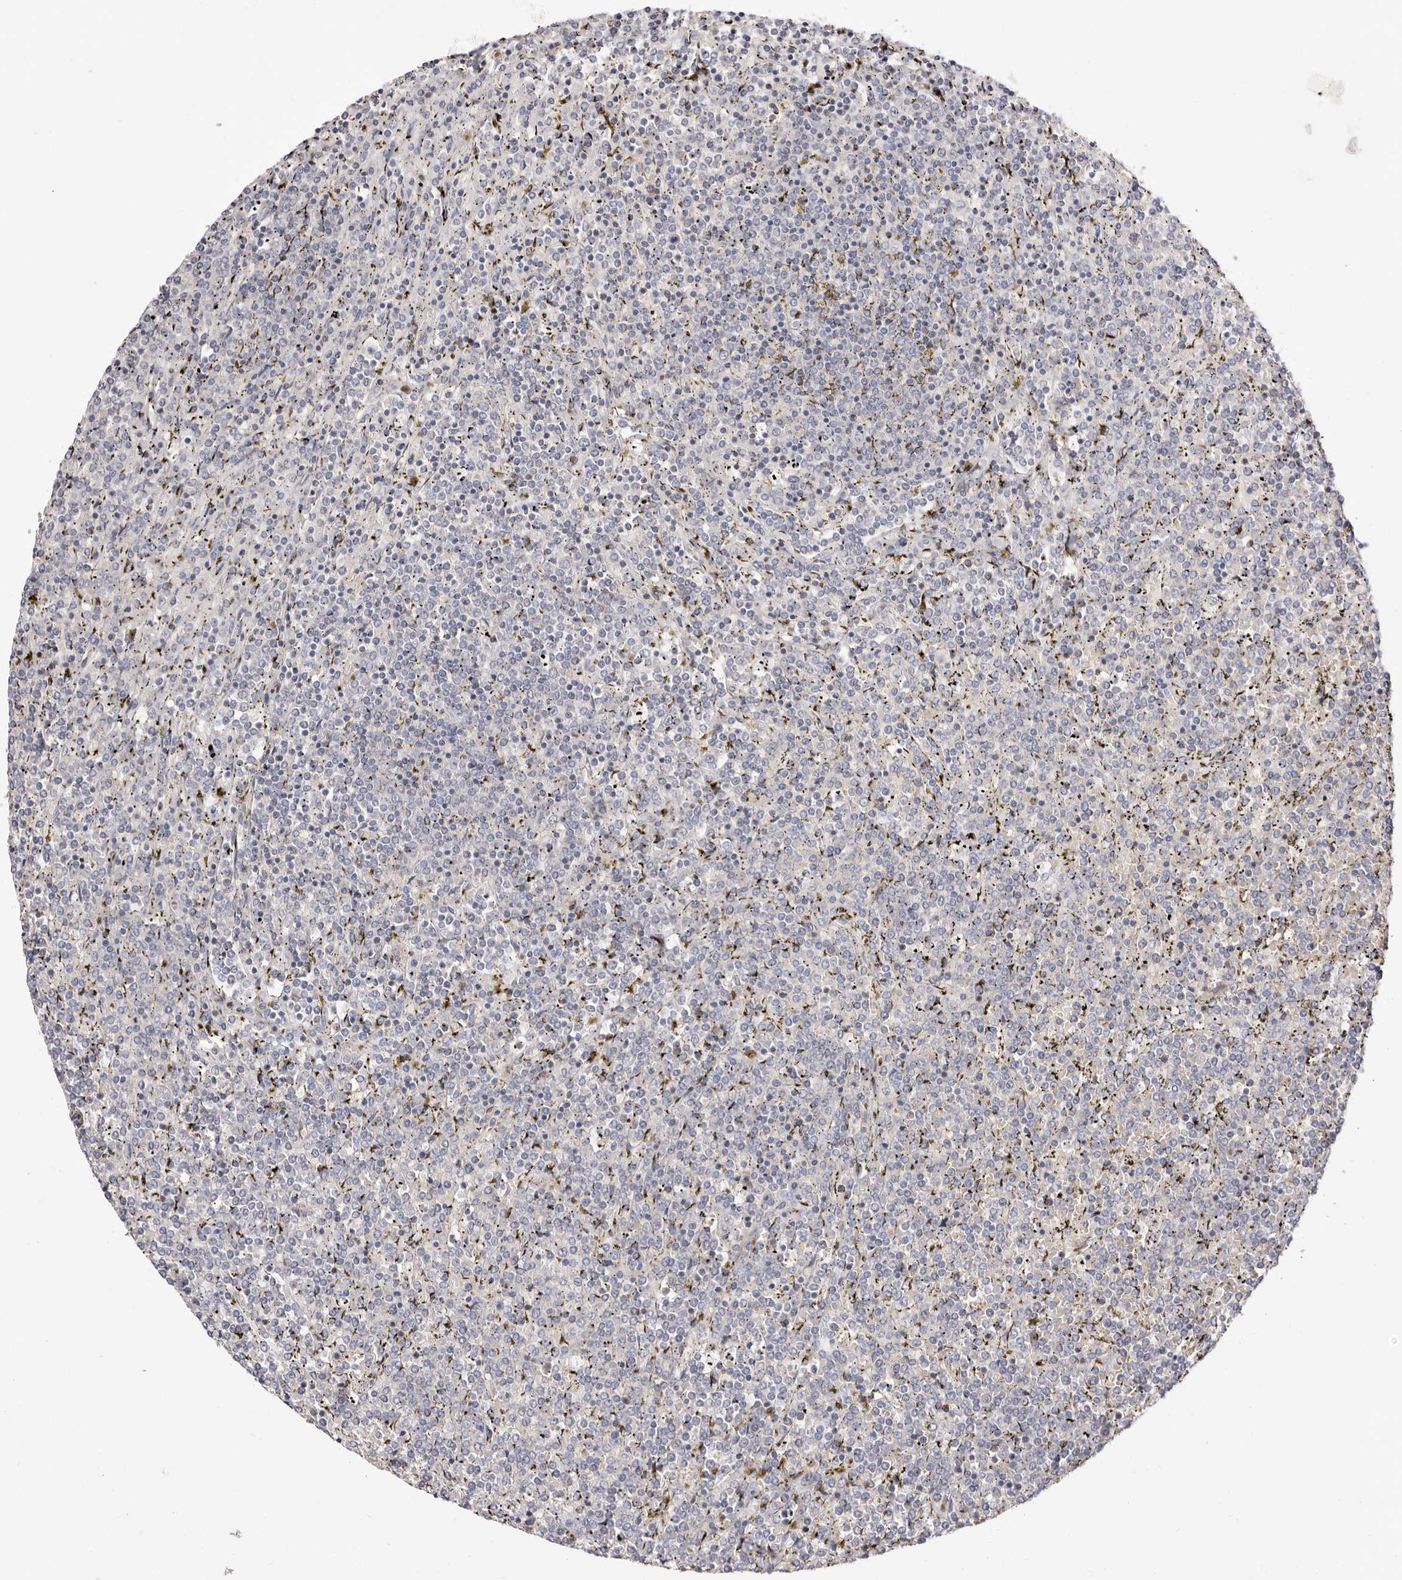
{"staining": {"intensity": "negative", "quantity": "none", "location": "none"}, "tissue": "lymphoma", "cell_type": "Tumor cells", "image_type": "cancer", "snomed": [{"axis": "morphology", "description": "Malignant lymphoma, non-Hodgkin's type, Low grade"}, {"axis": "topography", "description": "Spleen"}], "caption": "A high-resolution histopathology image shows IHC staining of low-grade malignant lymphoma, non-Hodgkin's type, which displays no significant staining in tumor cells. The staining is performed using DAB brown chromogen with nuclei counter-stained in using hematoxylin.", "gene": "S1PR5", "patient": {"sex": "female", "age": 19}}